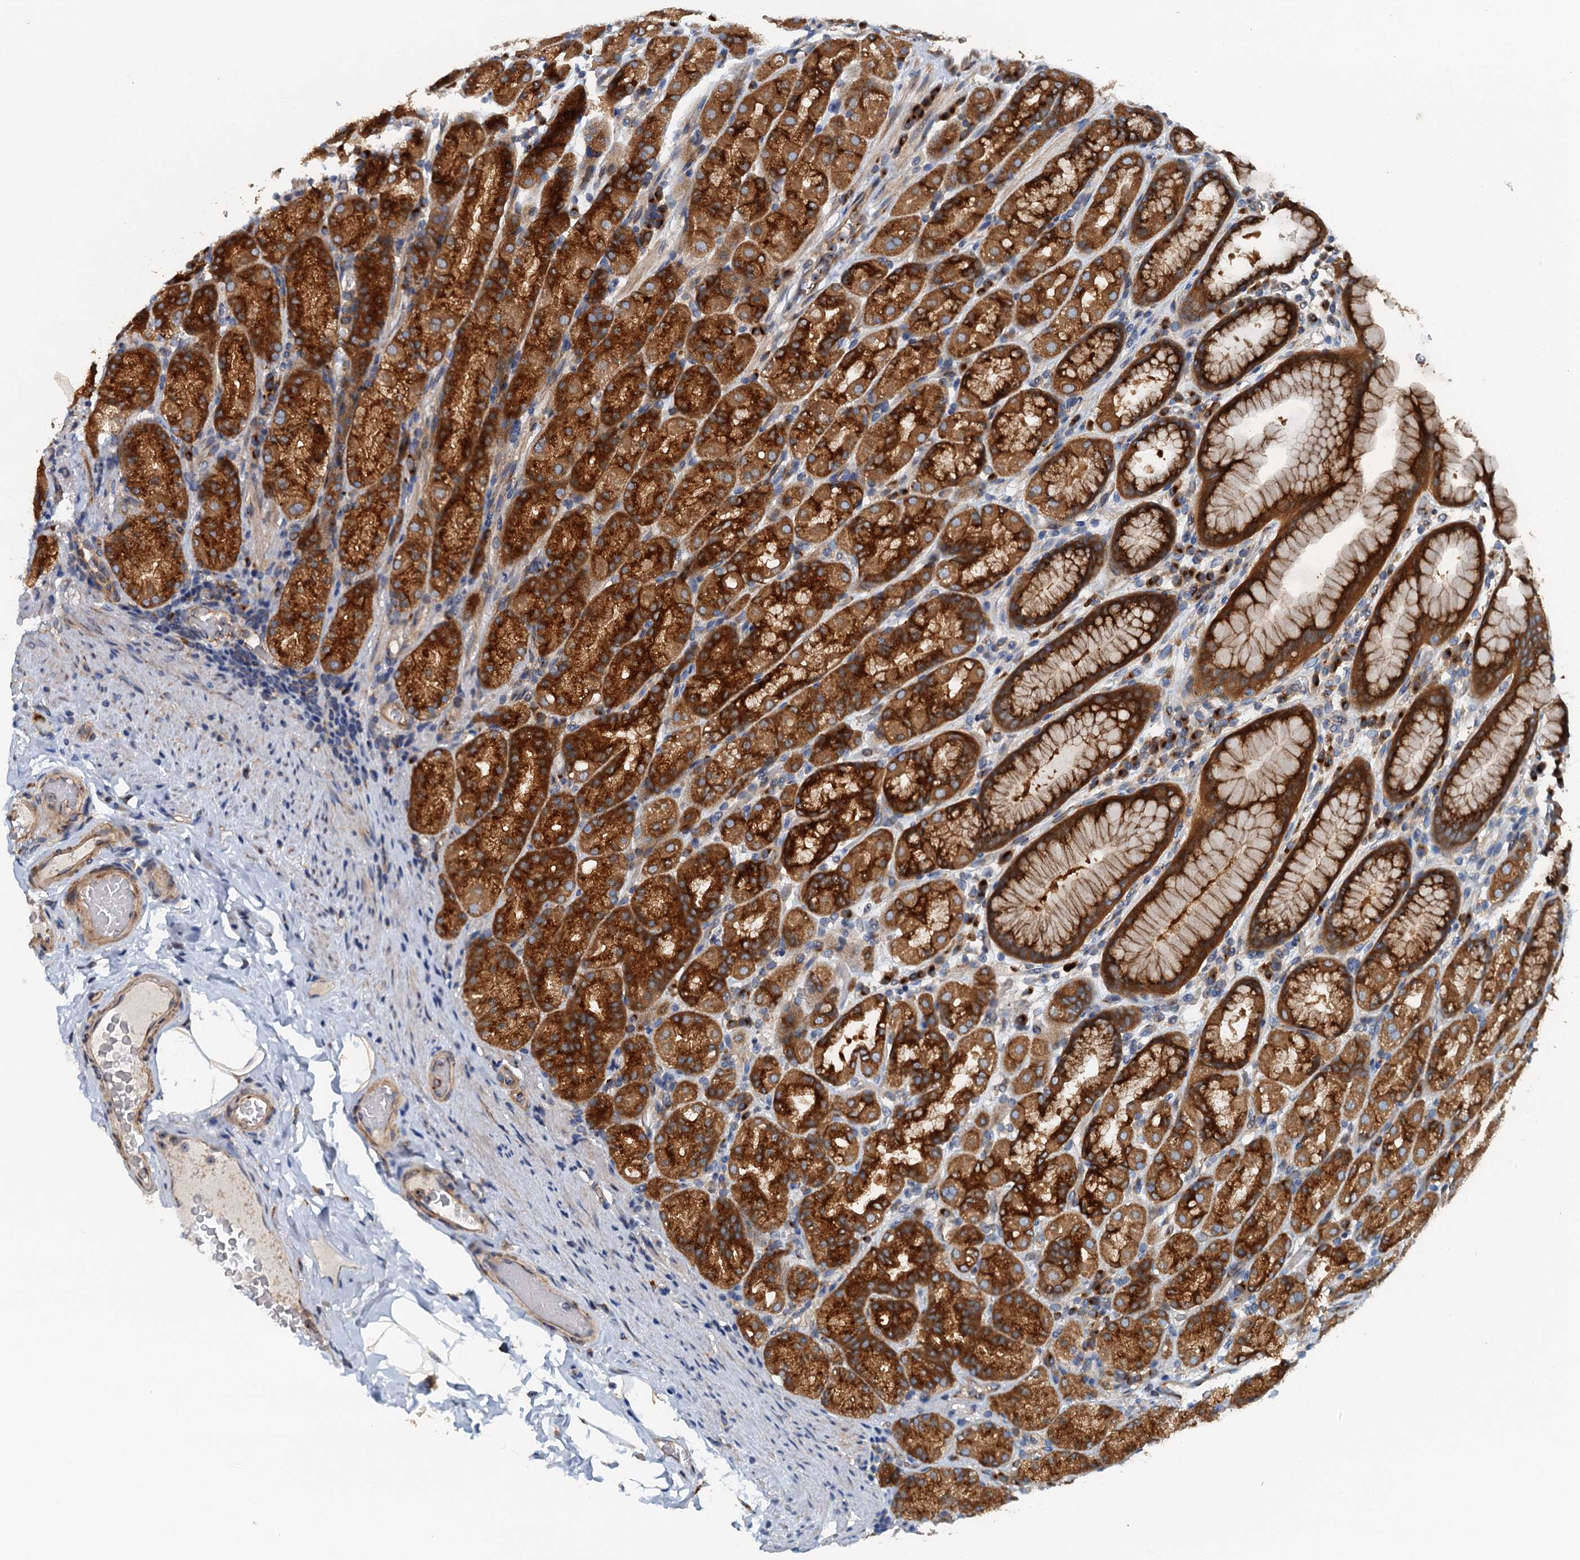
{"staining": {"intensity": "strong", "quantity": ">75%", "location": "cytoplasmic/membranous"}, "tissue": "stomach", "cell_type": "Glandular cells", "image_type": "normal", "snomed": [{"axis": "morphology", "description": "Normal tissue, NOS"}, {"axis": "topography", "description": "Stomach, upper"}], "caption": "Immunohistochemical staining of benign human stomach reveals strong cytoplasmic/membranous protein staining in about >75% of glandular cells.", "gene": "COG3", "patient": {"sex": "male", "age": 68}}